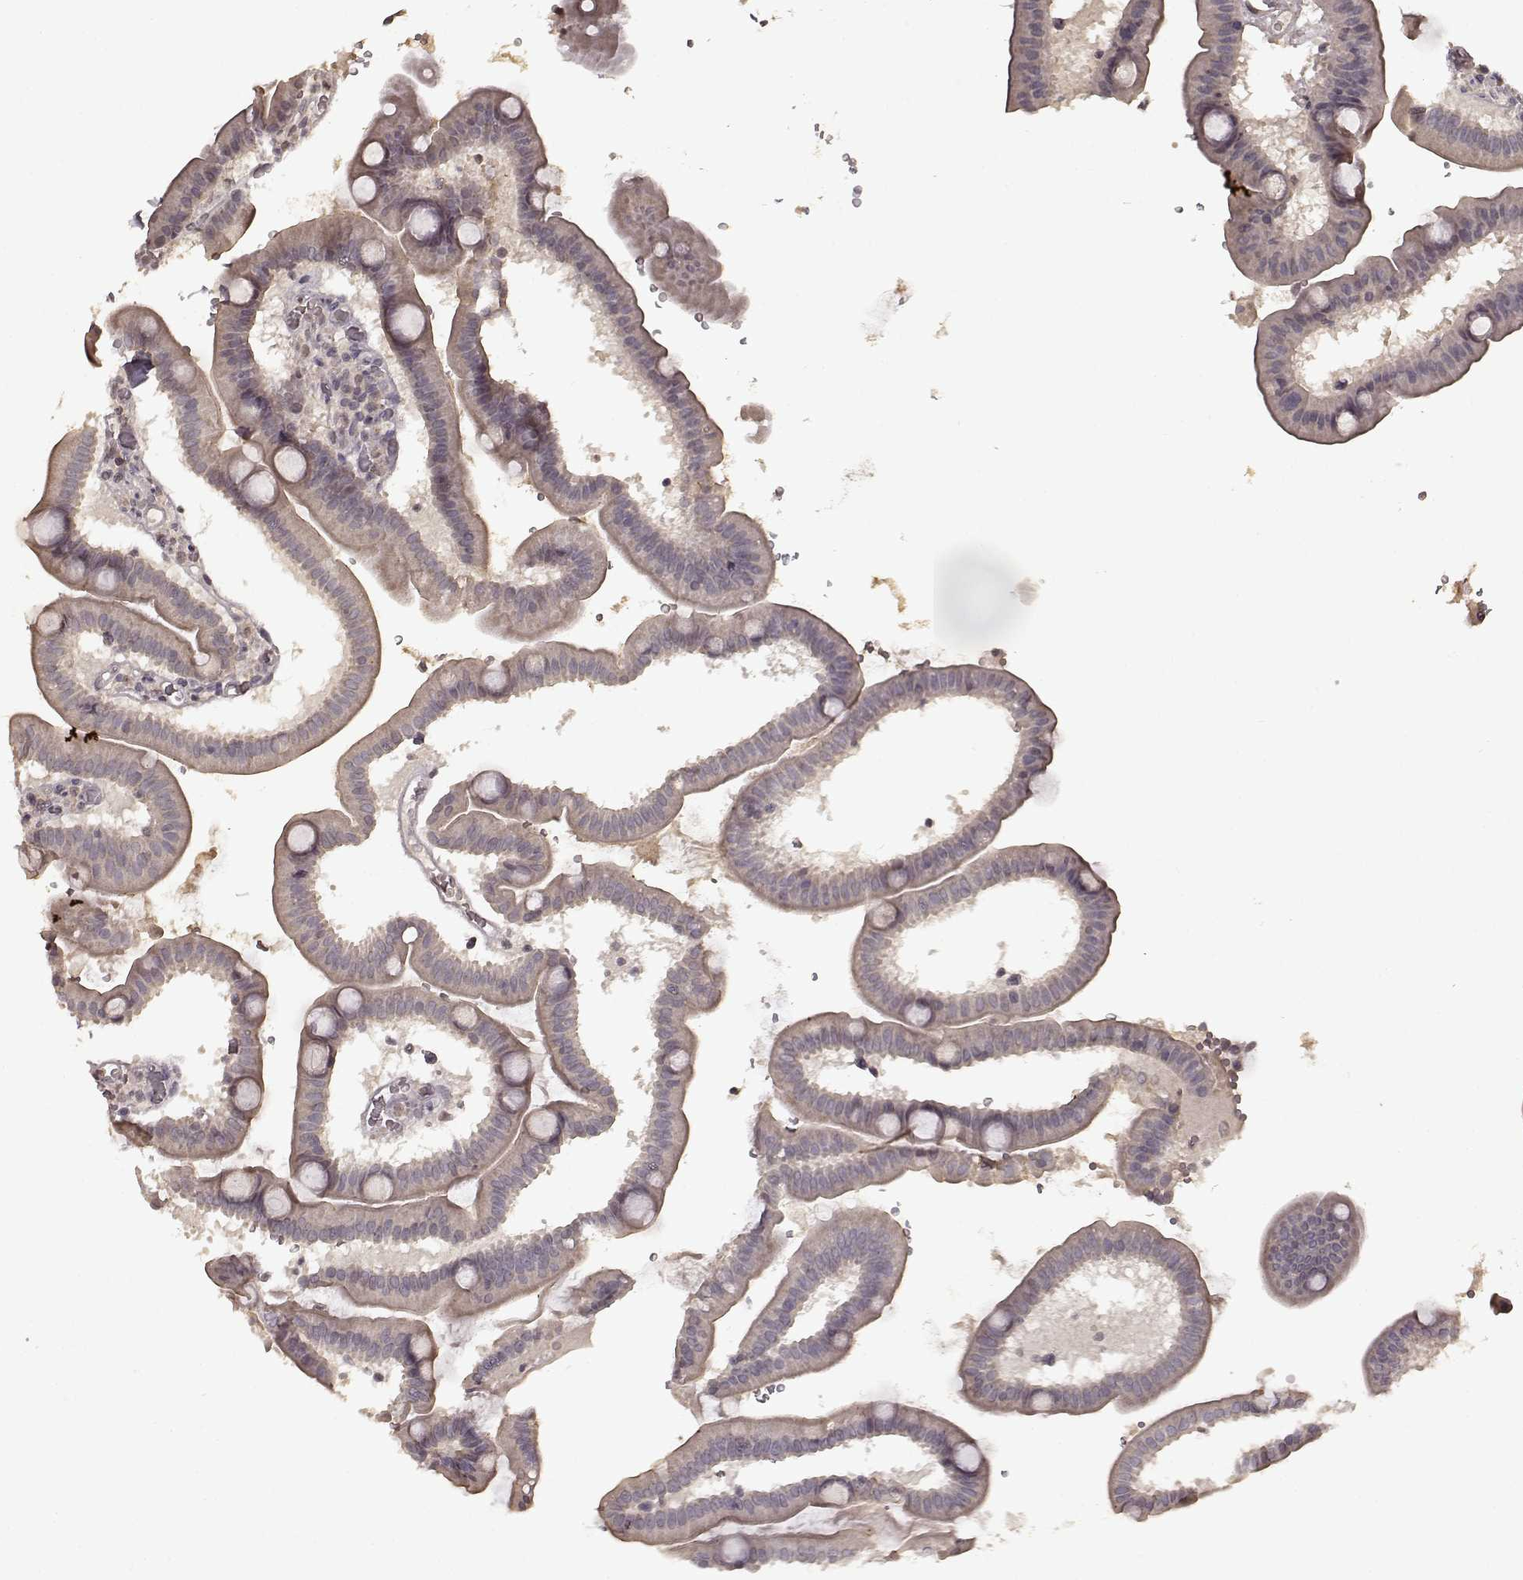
{"staining": {"intensity": "negative", "quantity": "none", "location": "none"}, "tissue": "duodenum", "cell_type": "Glandular cells", "image_type": "normal", "snomed": [{"axis": "morphology", "description": "Normal tissue, NOS"}, {"axis": "topography", "description": "Duodenum"}], "caption": "Protein analysis of unremarkable duodenum reveals no significant staining in glandular cells.", "gene": "LHB", "patient": {"sex": "male", "age": 59}}